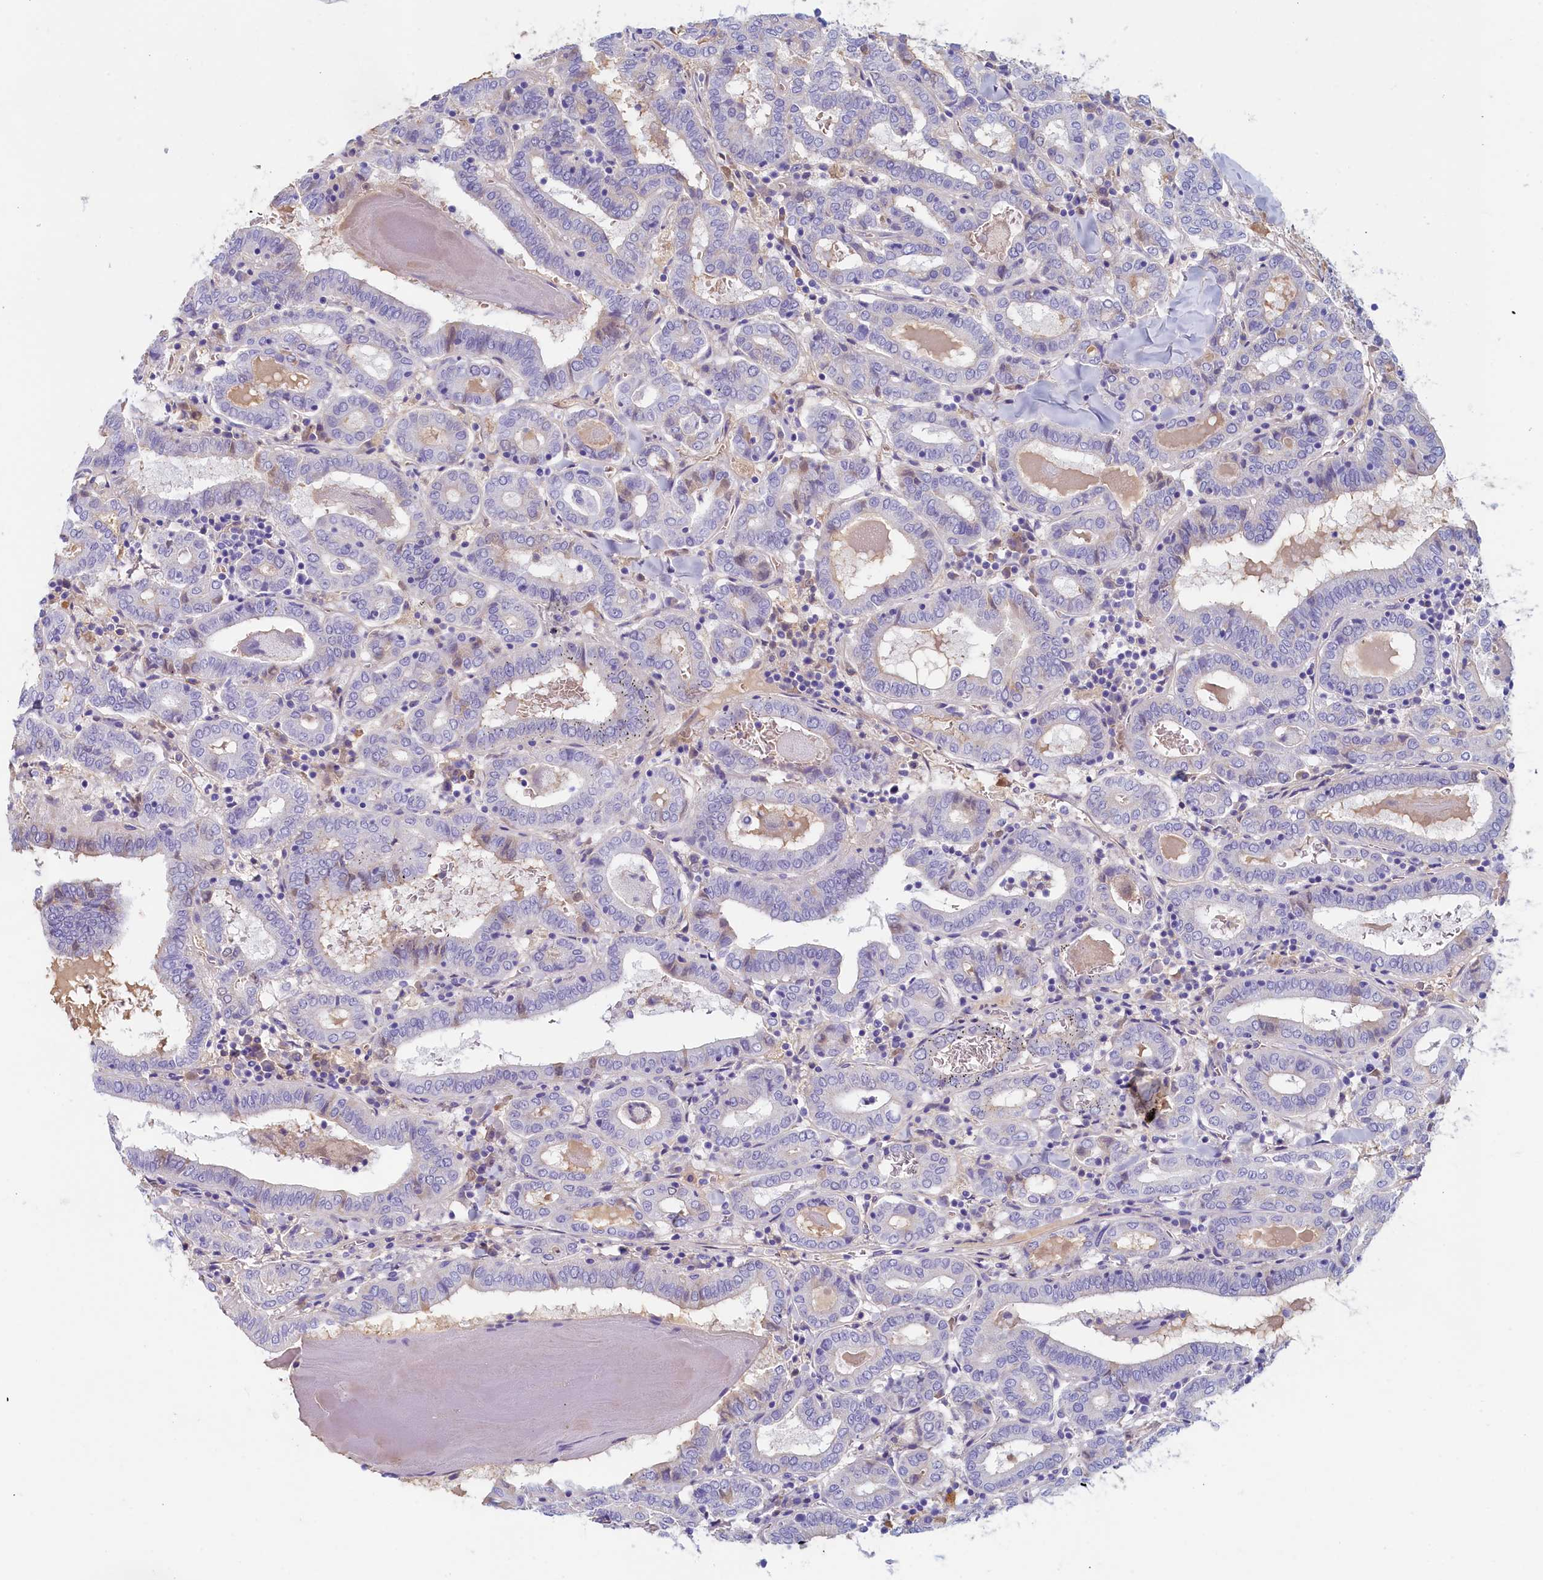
{"staining": {"intensity": "negative", "quantity": "none", "location": "none"}, "tissue": "thyroid cancer", "cell_type": "Tumor cells", "image_type": "cancer", "snomed": [{"axis": "morphology", "description": "Papillary adenocarcinoma, NOS"}, {"axis": "topography", "description": "Thyroid gland"}], "caption": "DAB immunohistochemical staining of human papillary adenocarcinoma (thyroid) demonstrates no significant positivity in tumor cells.", "gene": "GUCA1C", "patient": {"sex": "female", "age": 72}}